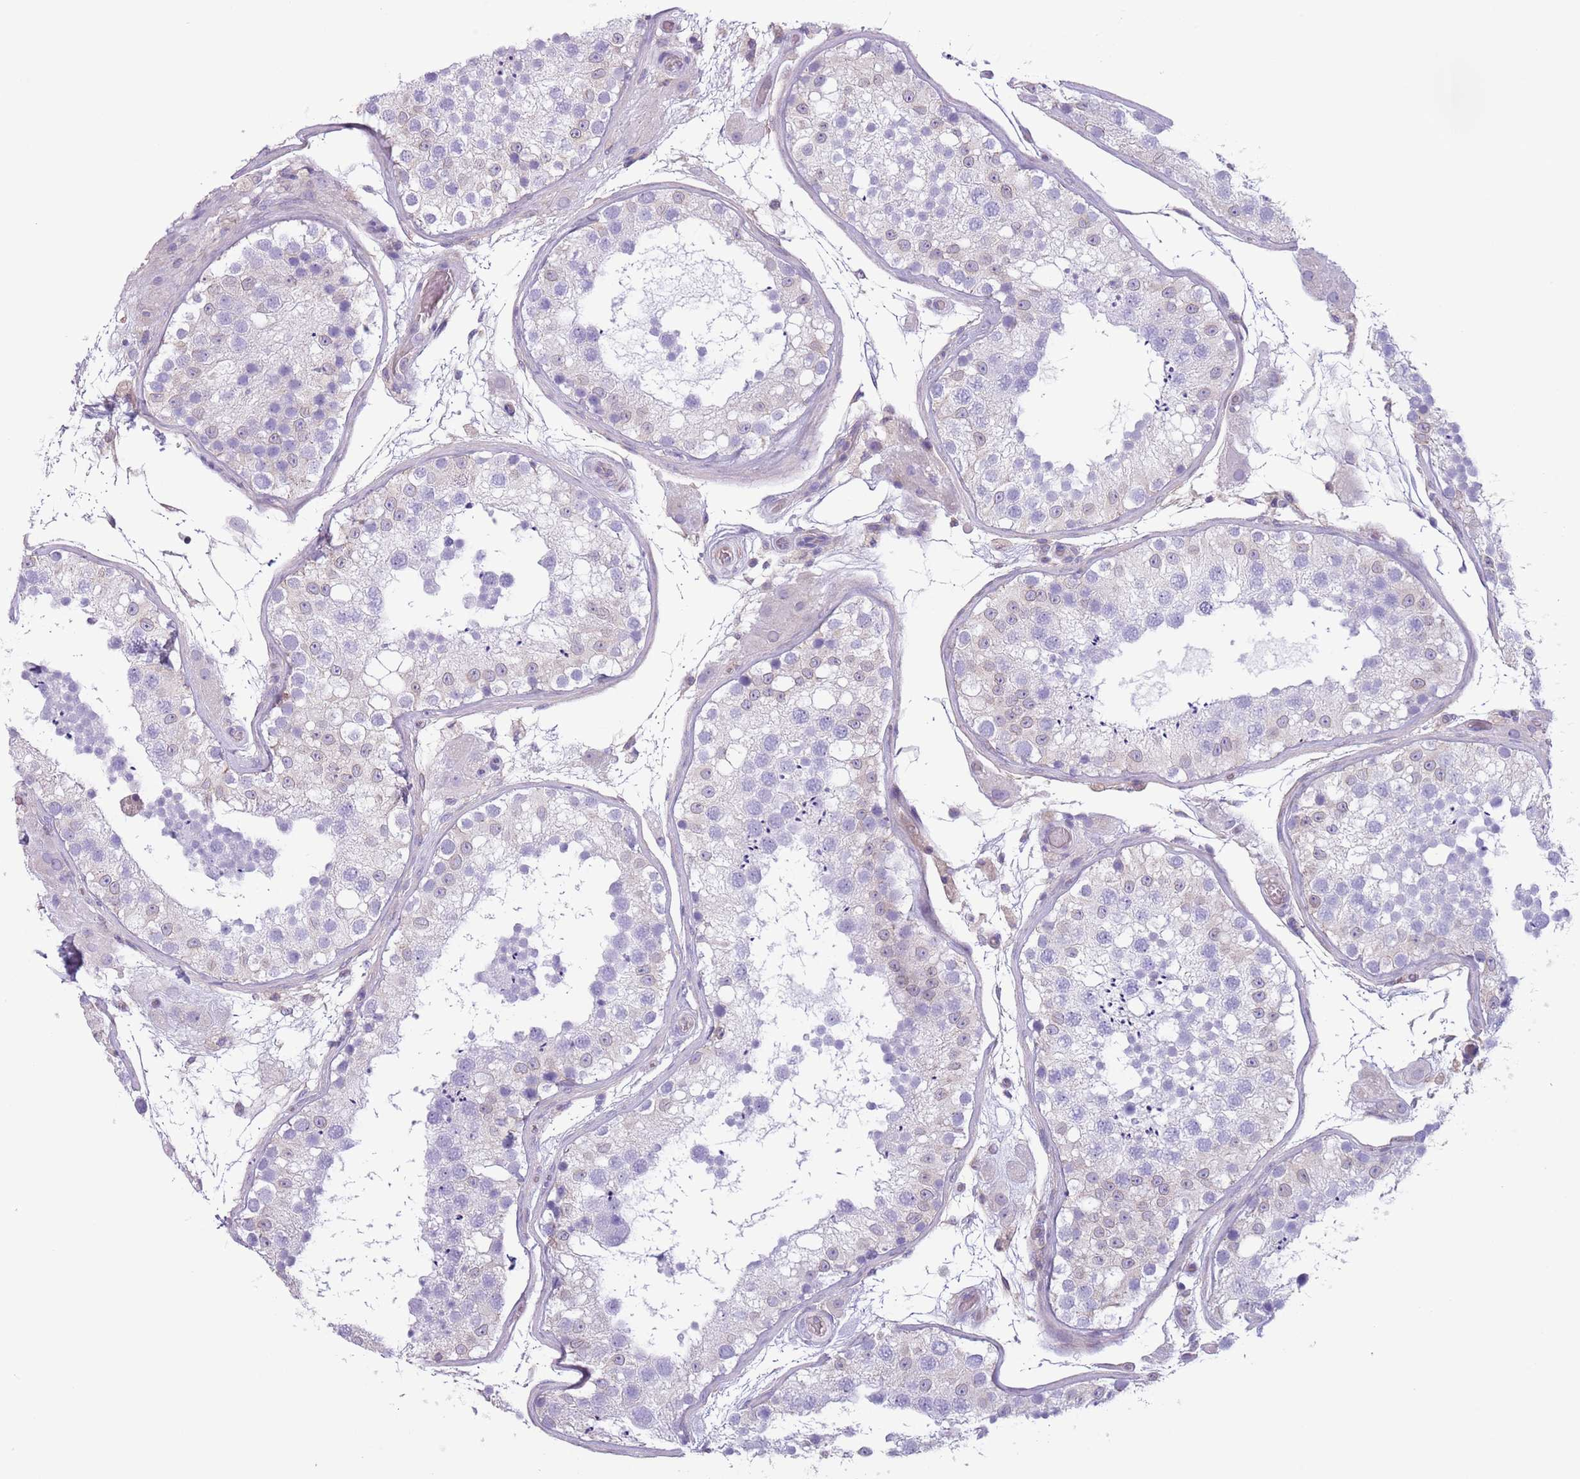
{"staining": {"intensity": "weak", "quantity": "<25%", "location": "cytoplasmic/membranous"}, "tissue": "testis", "cell_type": "Cells in seminiferous ducts", "image_type": "normal", "snomed": [{"axis": "morphology", "description": "Normal tissue, NOS"}, {"axis": "topography", "description": "Testis"}], "caption": "Immunohistochemical staining of normal testis exhibits no significant expression in cells in seminiferous ducts.", "gene": "RBP3", "patient": {"sex": "male", "age": 26}}